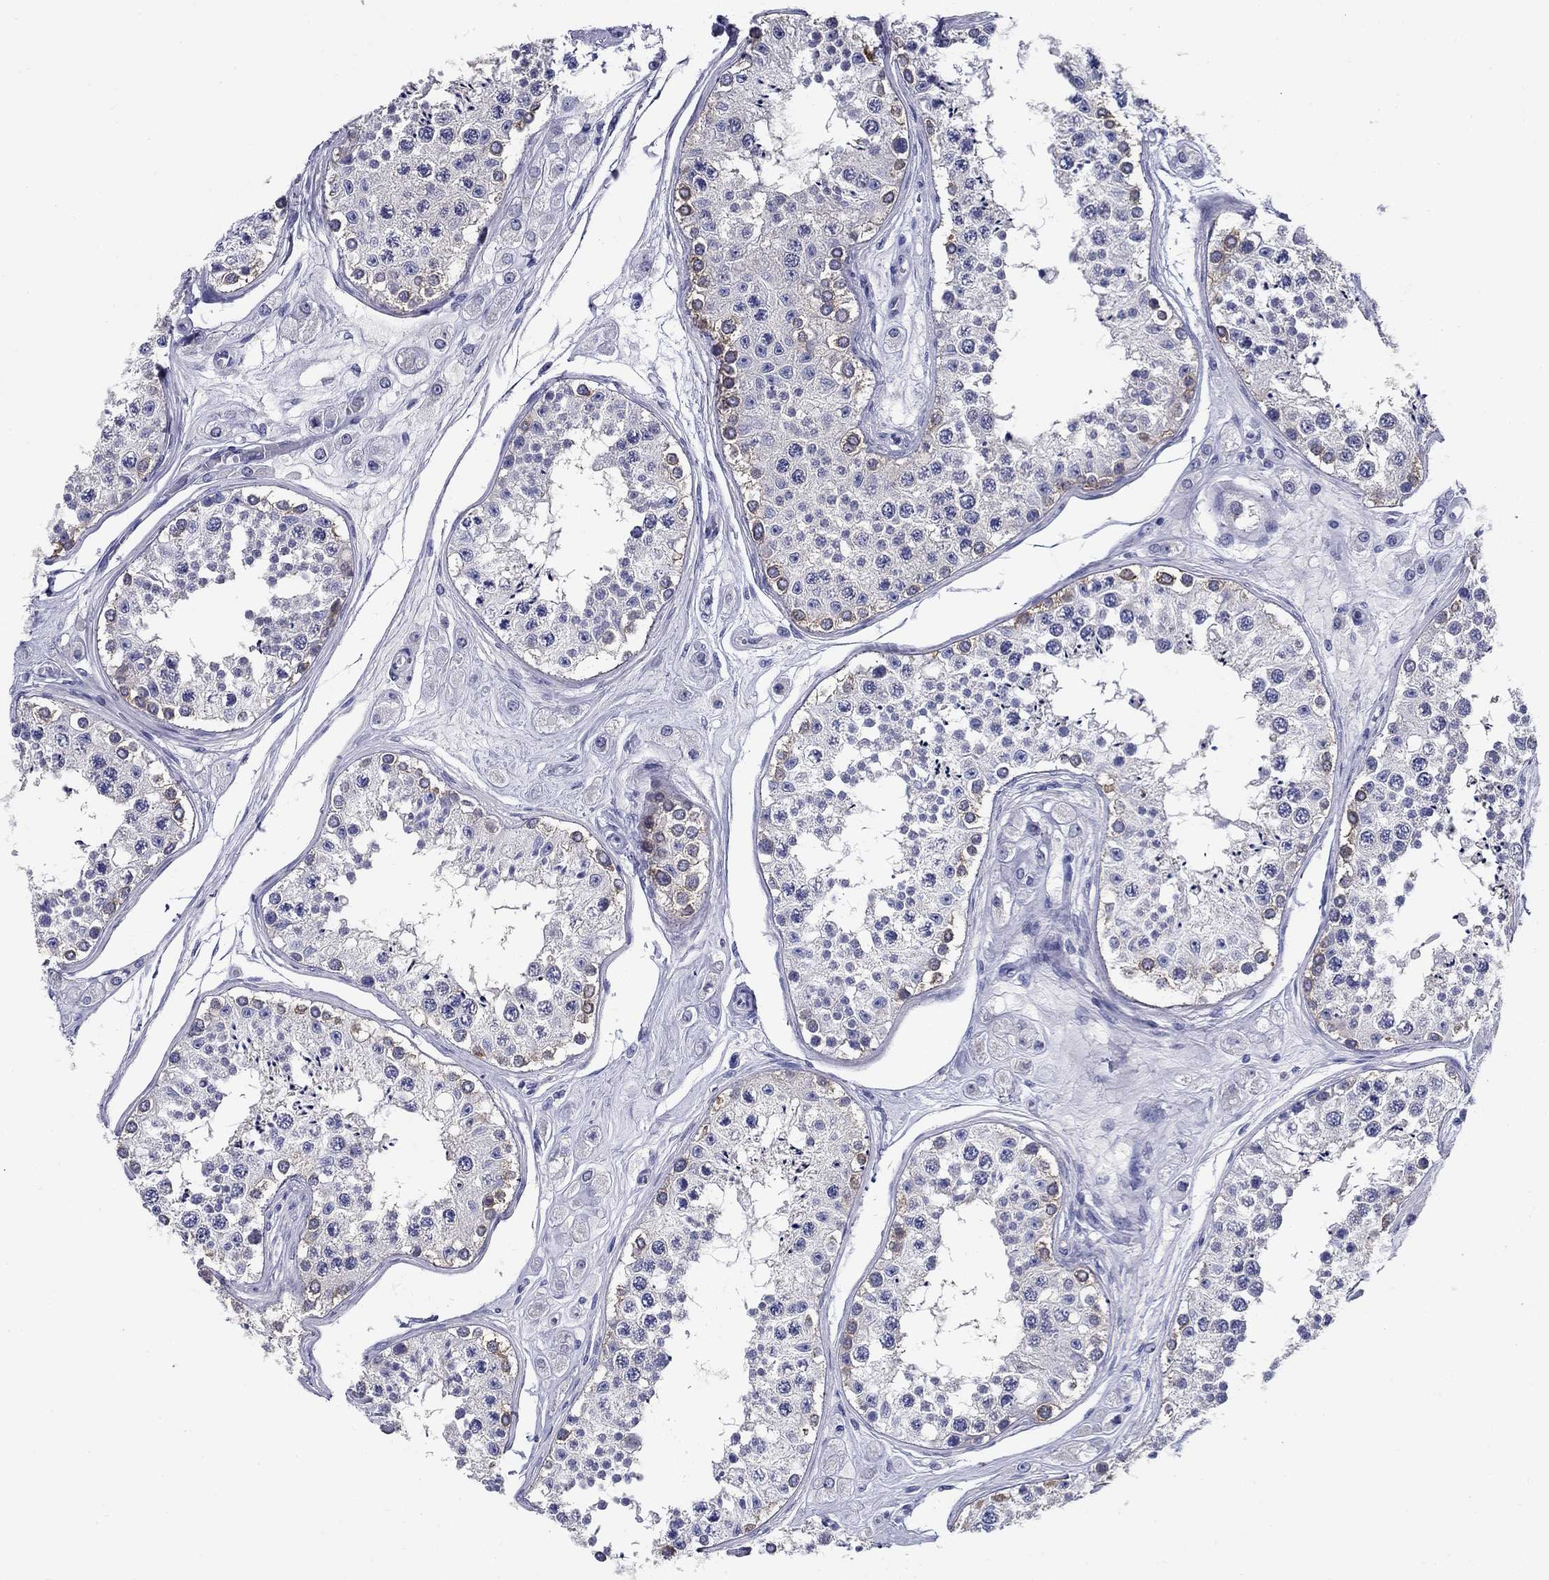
{"staining": {"intensity": "weak", "quantity": "<25%", "location": "cytoplasmic/membranous"}, "tissue": "testis", "cell_type": "Cells in seminiferous ducts", "image_type": "normal", "snomed": [{"axis": "morphology", "description": "Normal tissue, NOS"}, {"axis": "topography", "description": "Testis"}], "caption": "Immunohistochemistry (IHC) micrograph of unremarkable testis: testis stained with DAB (3,3'-diaminobenzidine) shows no significant protein expression in cells in seminiferous ducts. (Immunohistochemistry, brightfield microscopy, high magnification).", "gene": "UPB1", "patient": {"sex": "male", "age": 25}}